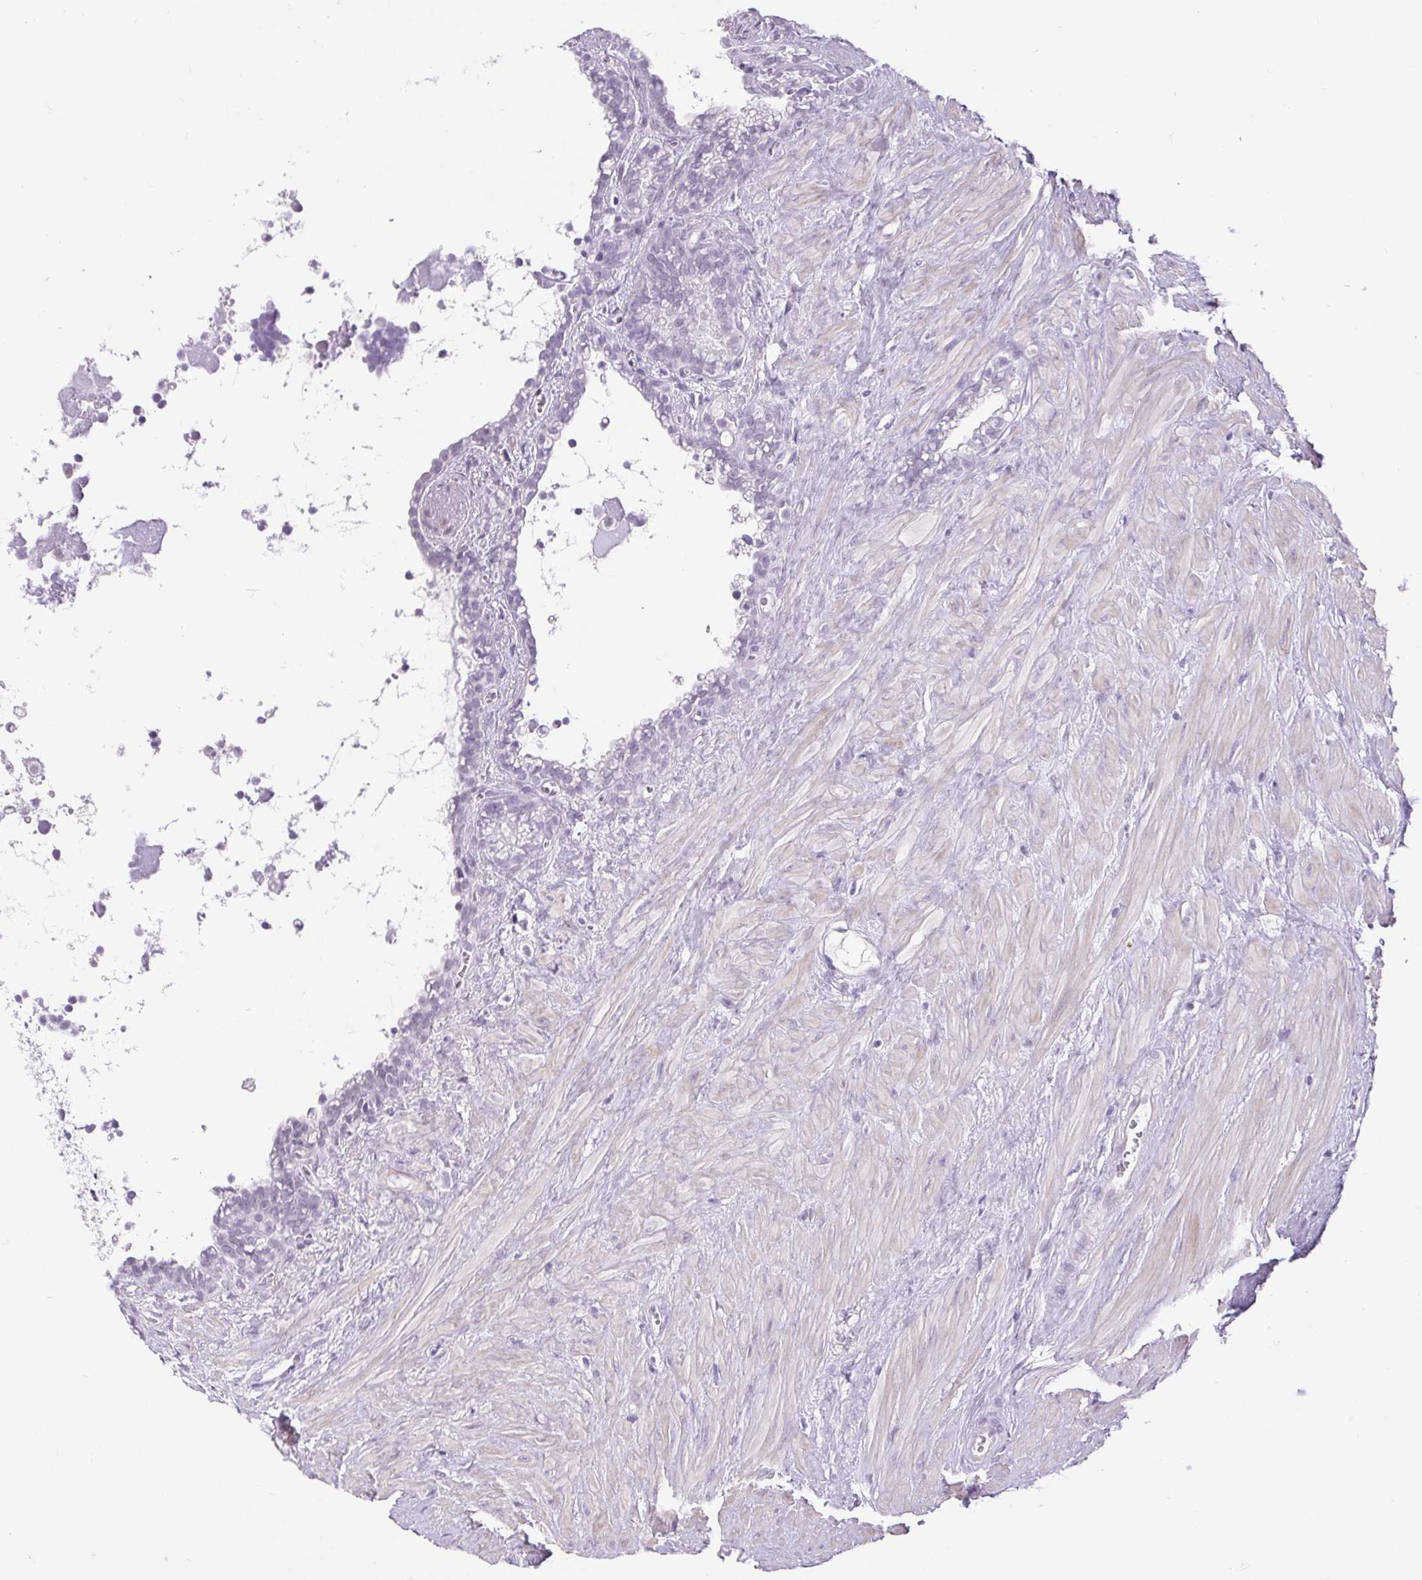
{"staining": {"intensity": "negative", "quantity": "none", "location": "none"}, "tissue": "seminal vesicle", "cell_type": "Glandular cells", "image_type": "normal", "snomed": [{"axis": "morphology", "description": "Normal tissue, NOS"}, {"axis": "topography", "description": "Seminal veicle"}], "caption": "DAB immunohistochemical staining of normal human seminal vesicle exhibits no significant staining in glandular cells. Brightfield microscopy of immunohistochemistry (IHC) stained with DAB (brown) and hematoxylin (blue), captured at high magnification.", "gene": "BCAS1", "patient": {"sex": "male", "age": 76}}